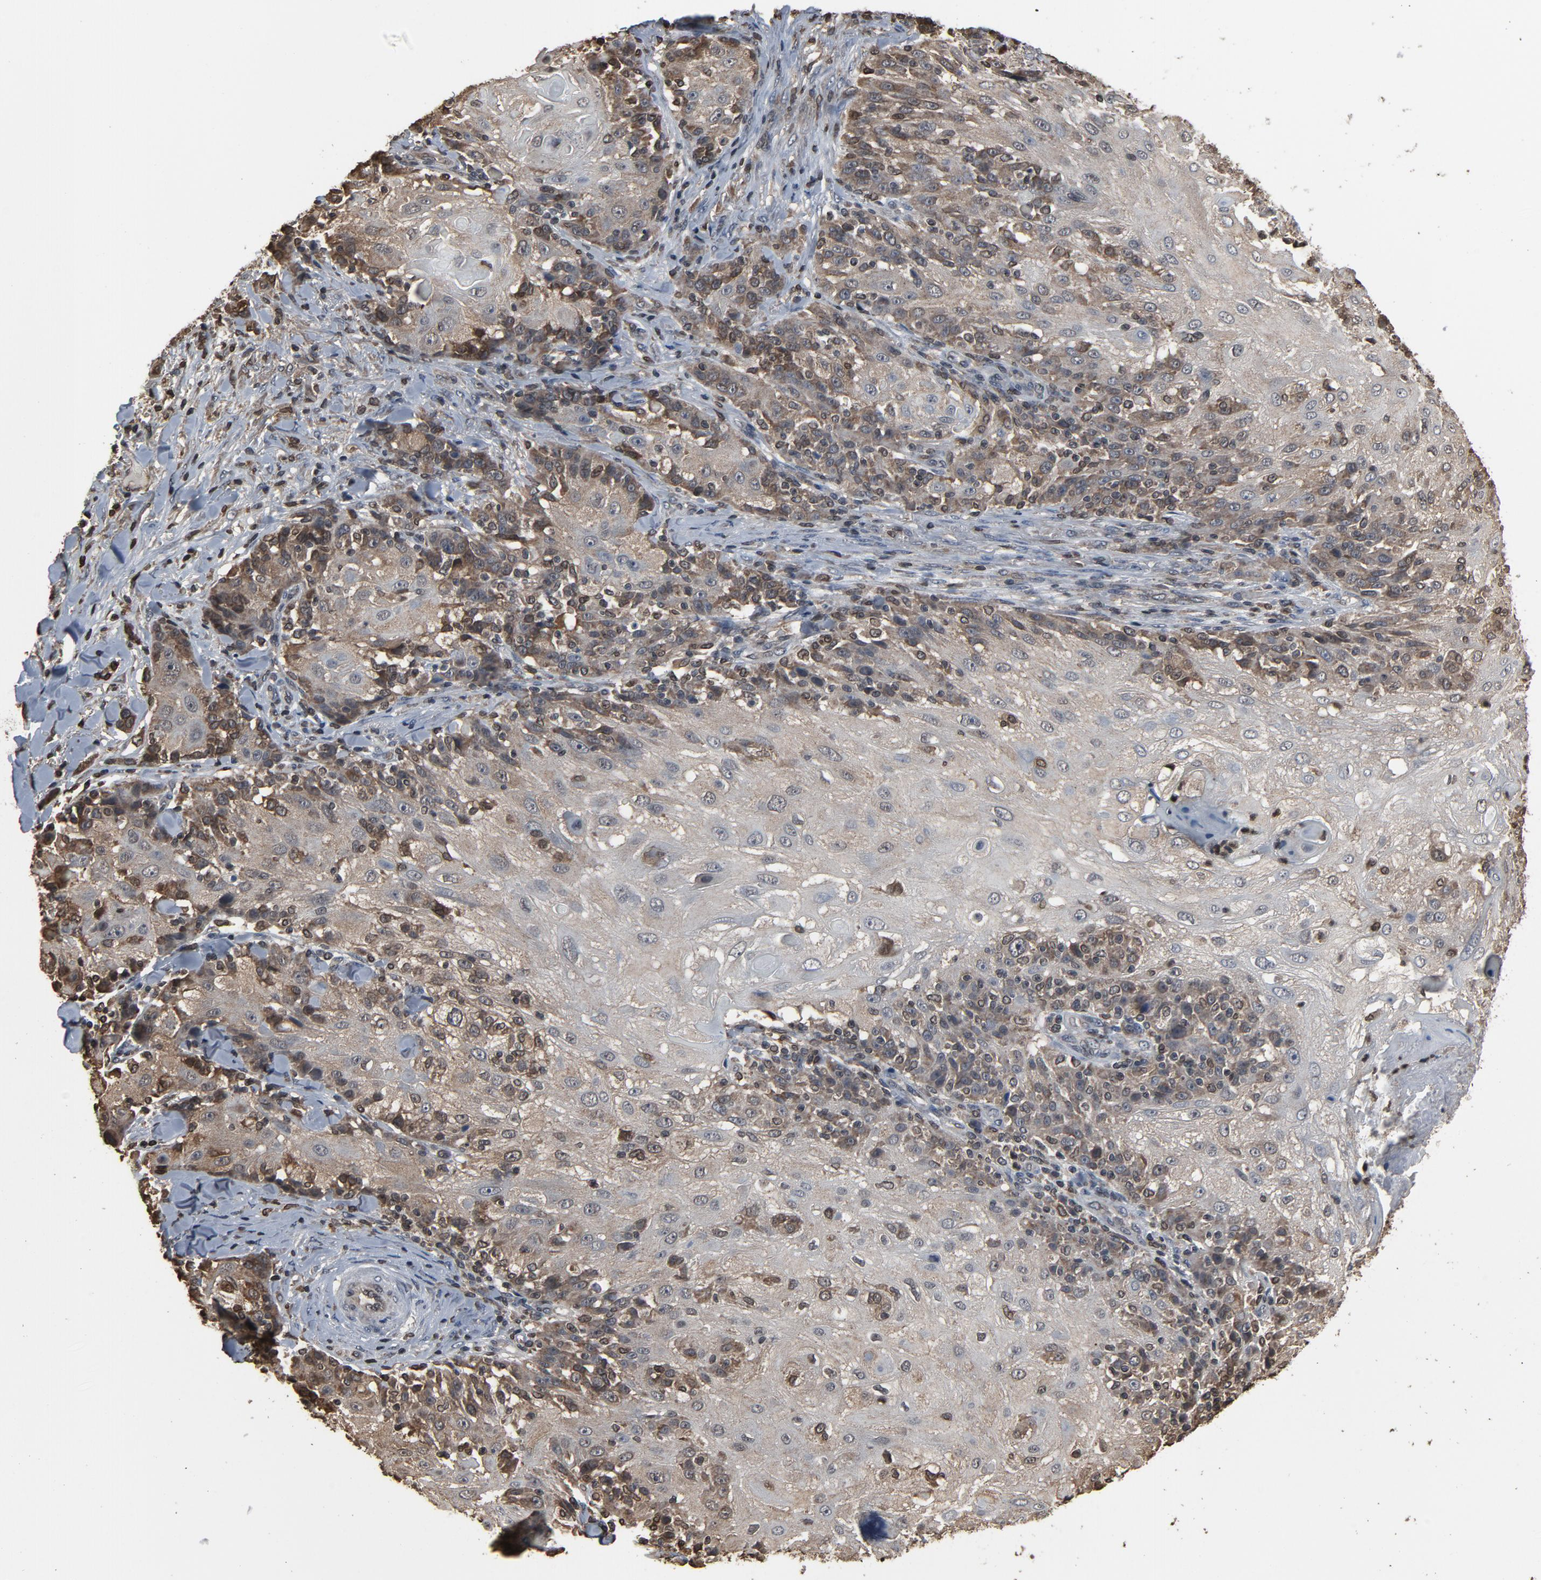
{"staining": {"intensity": "moderate", "quantity": "<25%", "location": "cytoplasmic/membranous,nuclear"}, "tissue": "skin cancer", "cell_type": "Tumor cells", "image_type": "cancer", "snomed": [{"axis": "morphology", "description": "Normal tissue, NOS"}, {"axis": "morphology", "description": "Squamous cell carcinoma, NOS"}, {"axis": "topography", "description": "Skin"}], "caption": "A low amount of moderate cytoplasmic/membranous and nuclear expression is appreciated in approximately <25% of tumor cells in skin cancer (squamous cell carcinoma) tissue.", "gene": "UBE2D1", "patient": {"sex": "female", "age": 83}}